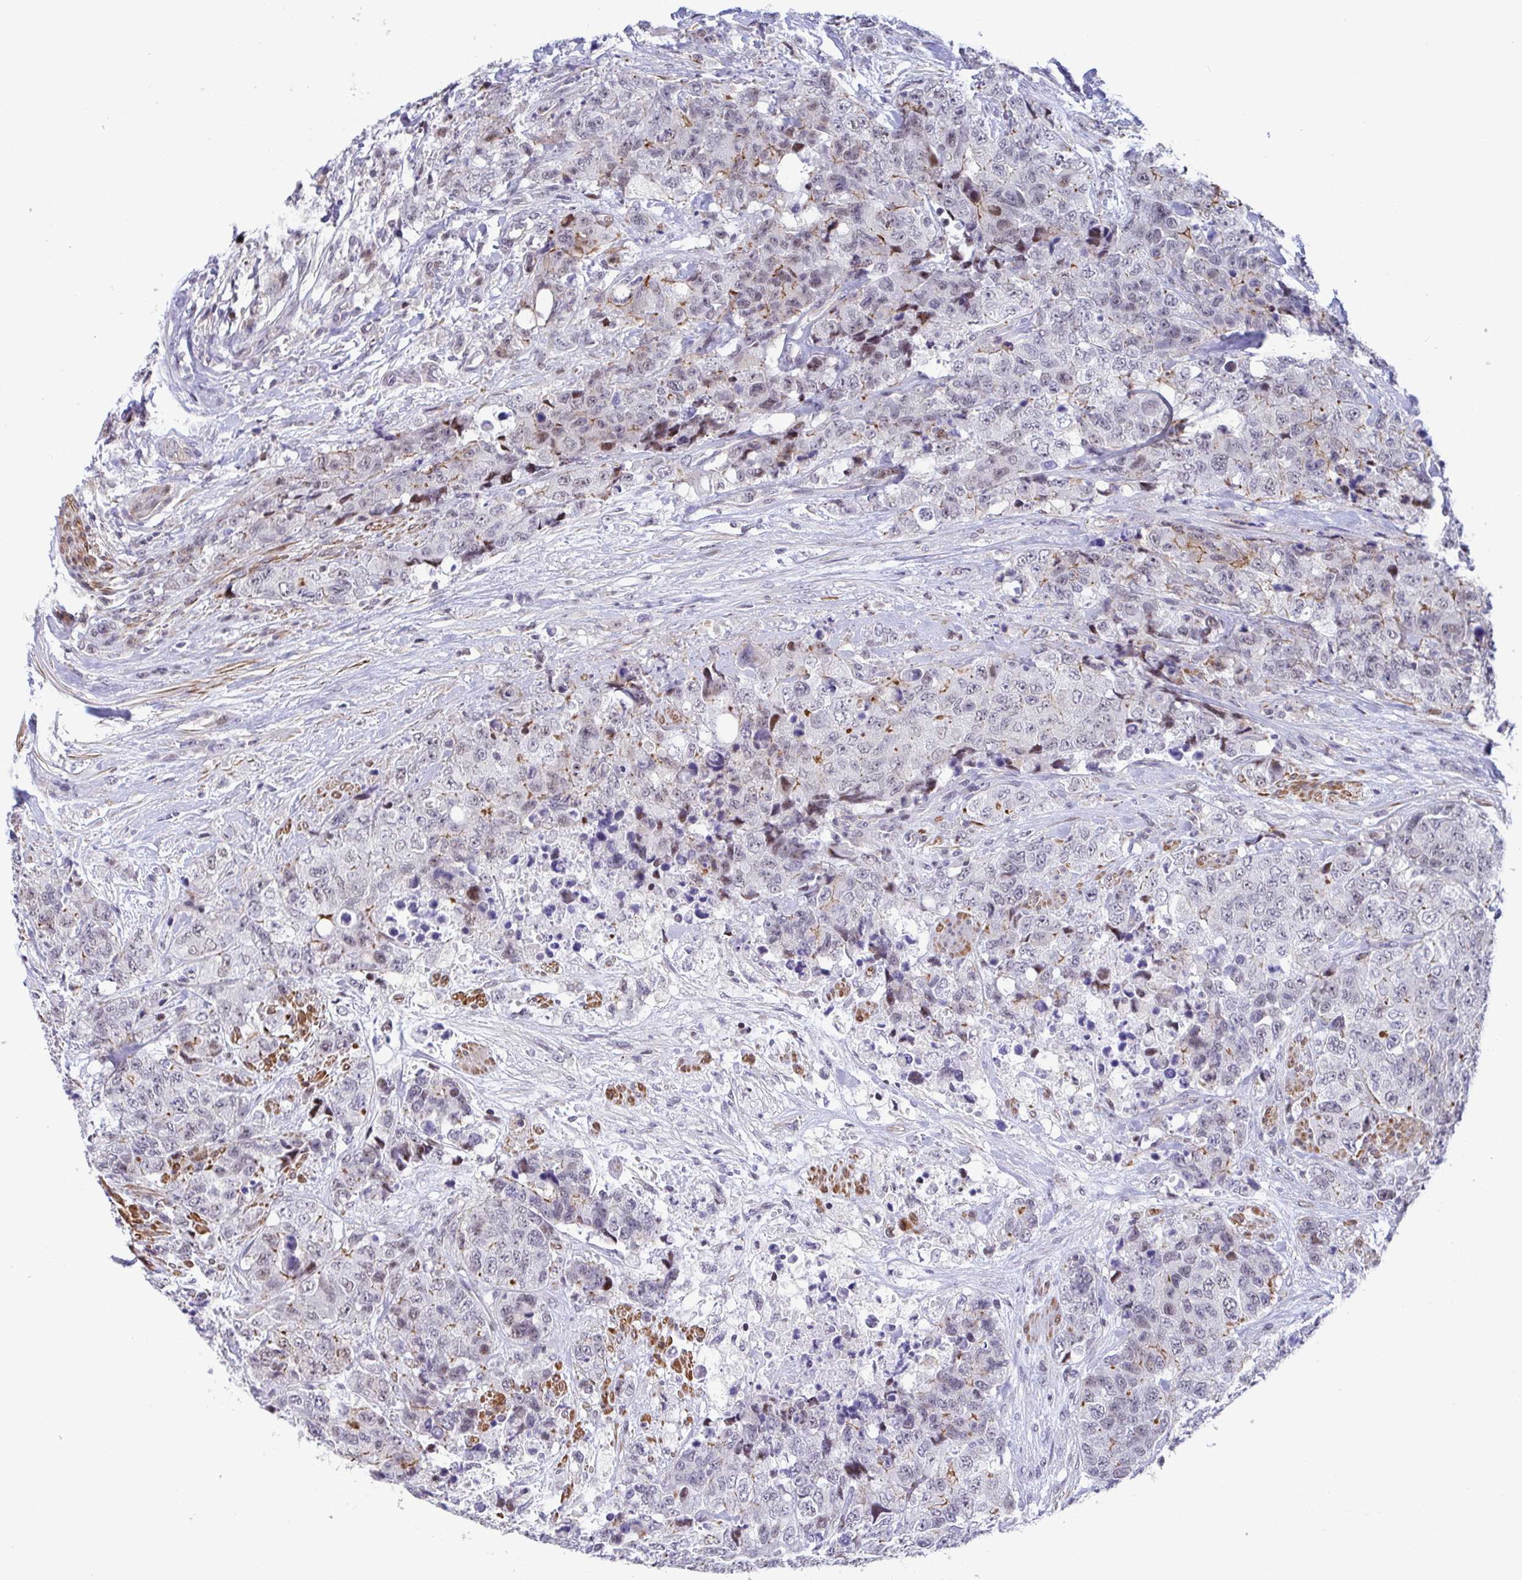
{"staining": {"intensity": "moderate", "quantity": "<25%", "location": "cytoplasmic/membranous"}, "tissue": "urothelial cancer", "cell_type": "Tumor cells", "image_type": "cancer", "snomed": [{"axis": "morphology", "description": "Urothelial carcinoma, High grade"}, {"axis": "topography", "description": "Urinary bladder"}], "caption": "This is an image of immunohistochemistry (IHC) staining of high-grade urothelial carcinoma, which shows moderate positivity in the cytoplasmic/membranous of tumor cells.", "gene": "WDR72", "patient": {"sex": "female", "age": 78}}